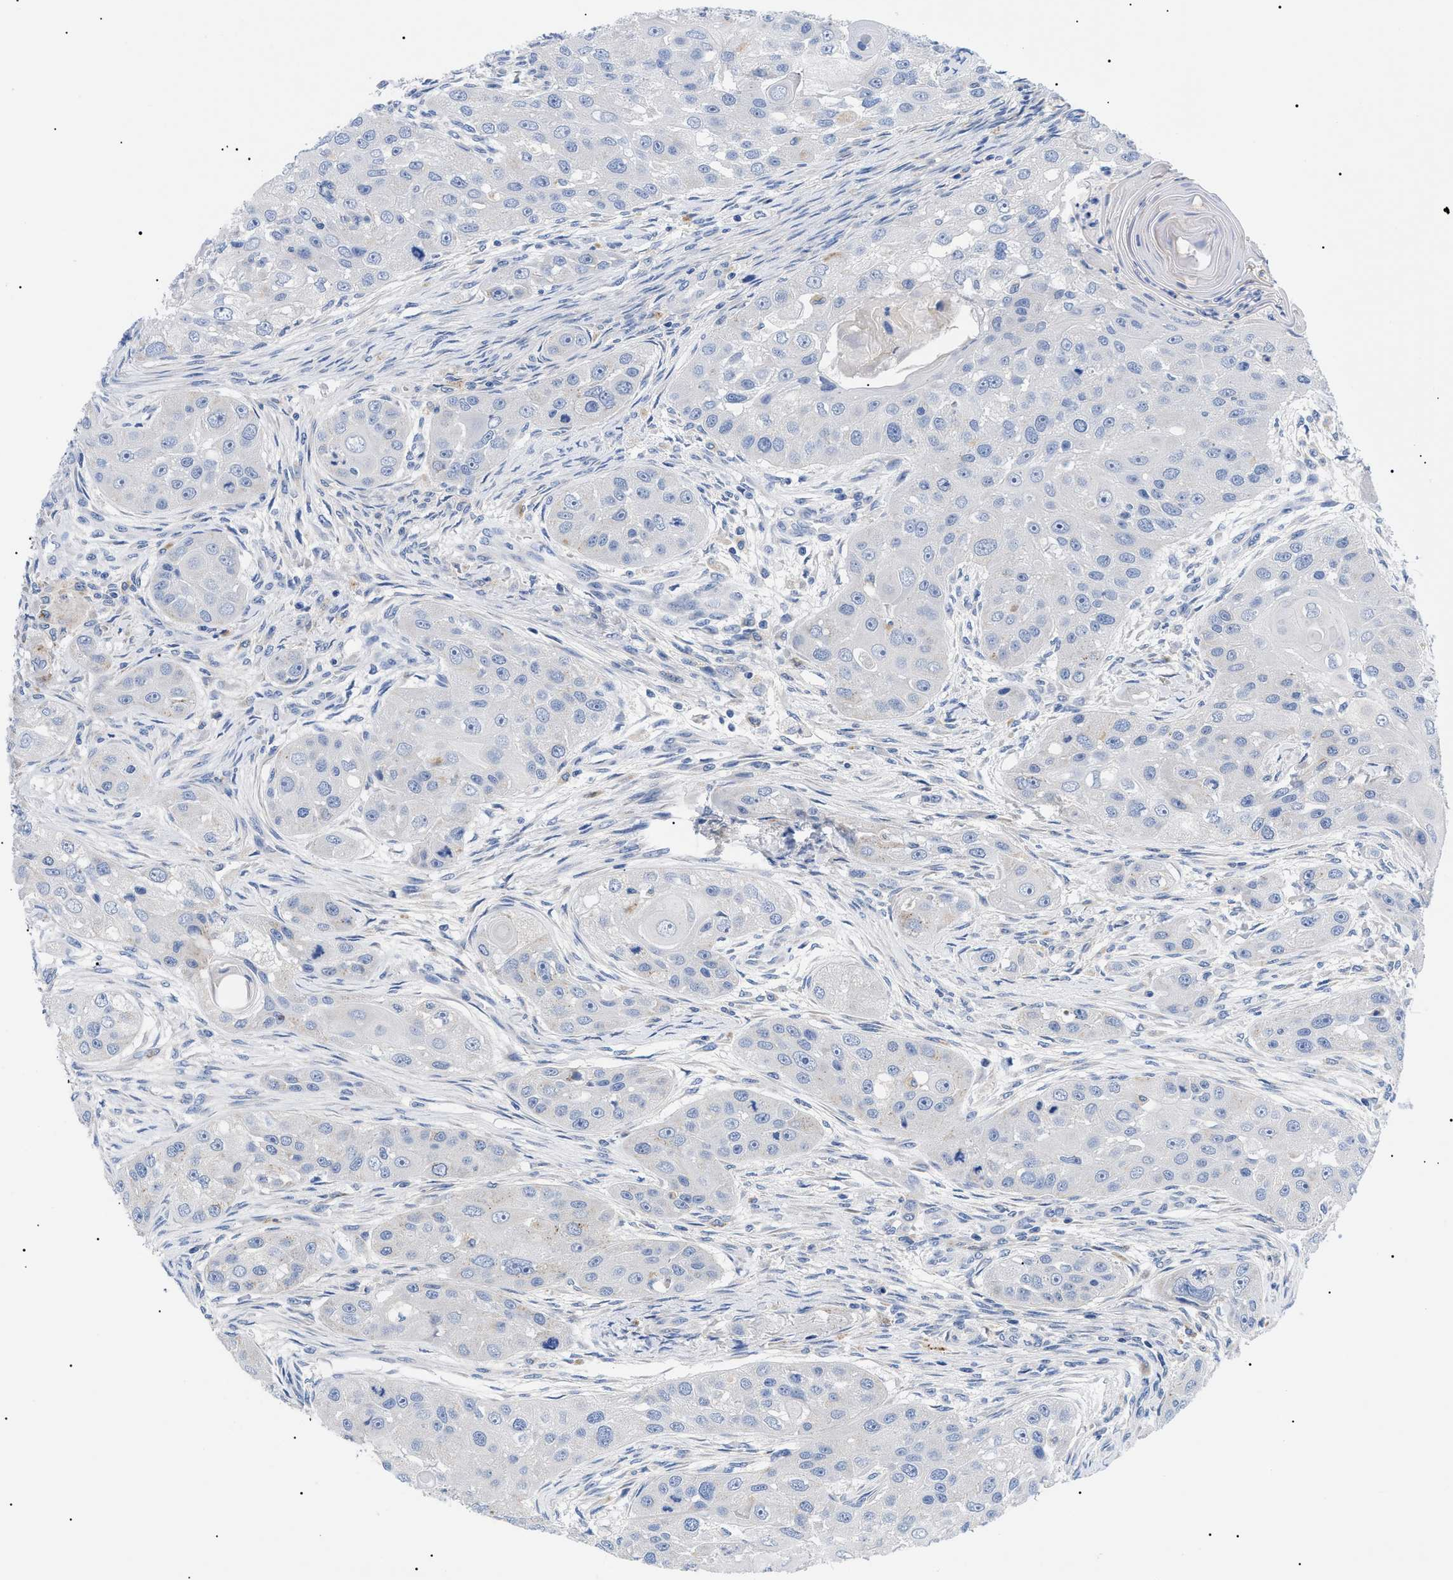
{"staining": {"intensity": "negative", "quantity": "none", "location": "none"}, "tissue": "head and neck cancer", "cell_type": "Tumor cells", "image_type": "cancer", "snomed": [{"axis": "morphology", "description": "Normal tissue, NOS"}, {"axis": "morphology", "description": "Squamous cell carcinoma, NOS"}, {"axis": "topography", "description": "Skeletal muscle"}, {"axis": "topography", "description": "Head-Neck"}], "caption": "There is no significant expression in tumor cells of head and neck cancer (squamous cell carcinoma).", "gene": "ACKR1", "patient": {"sex": "male", "age": 51}}